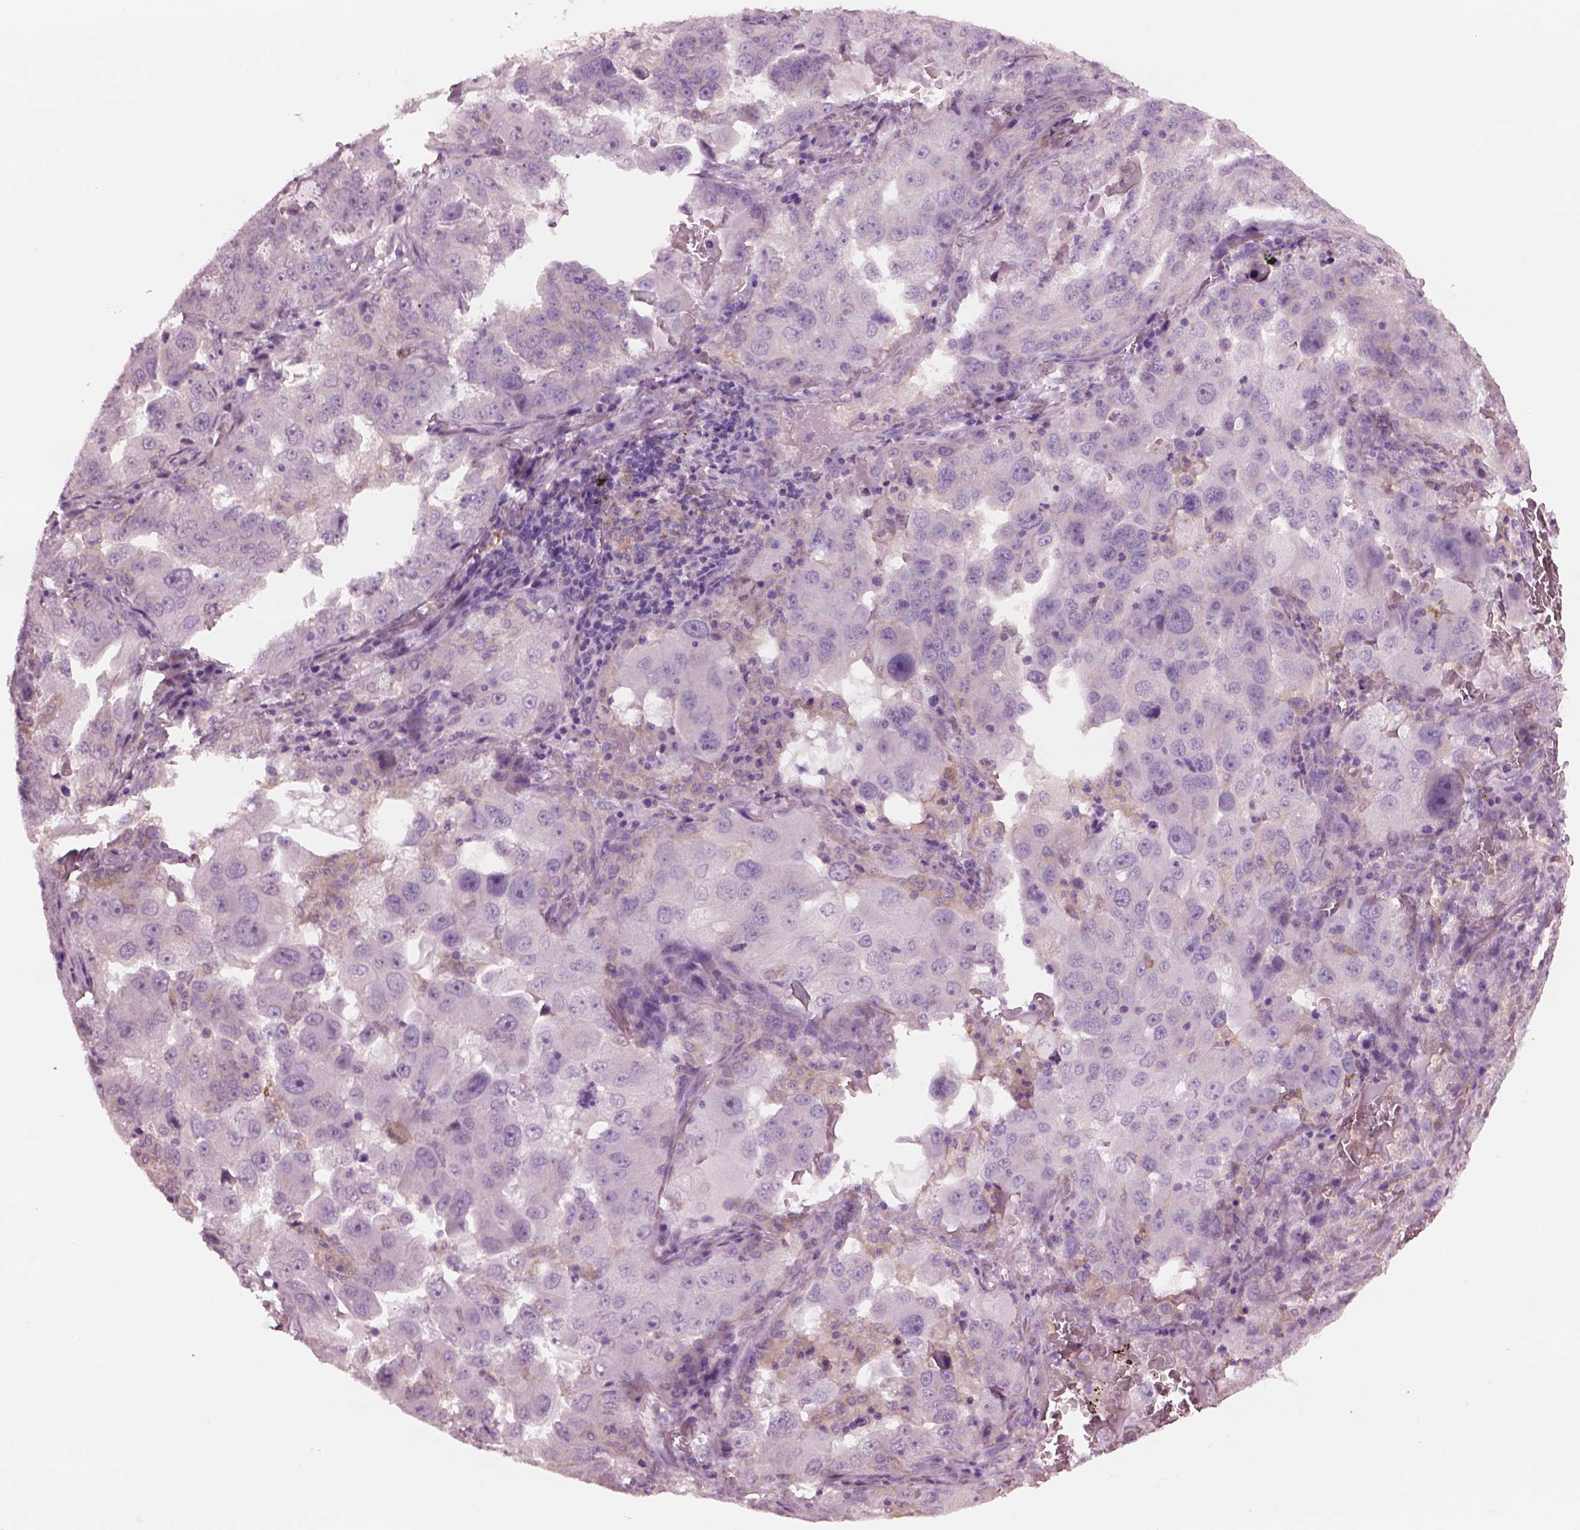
{"staining": {"intensity": "negative", "quantity": "none", "location": "none"}, "tissue": "lung cancer", "cell_type": "Tumor cells", "image_type": "cancer", "snomed": [{"axis": "morphology", "description": "Adenocarcinoma, NOS"}, {"axis": "topography", "description": "Lung"}], "caption": "Tumor cells show no significant positivity in adenocarcinoma (lung).", "gene": "SHTN1", "patient": {"sex": "female", "age": 61}}